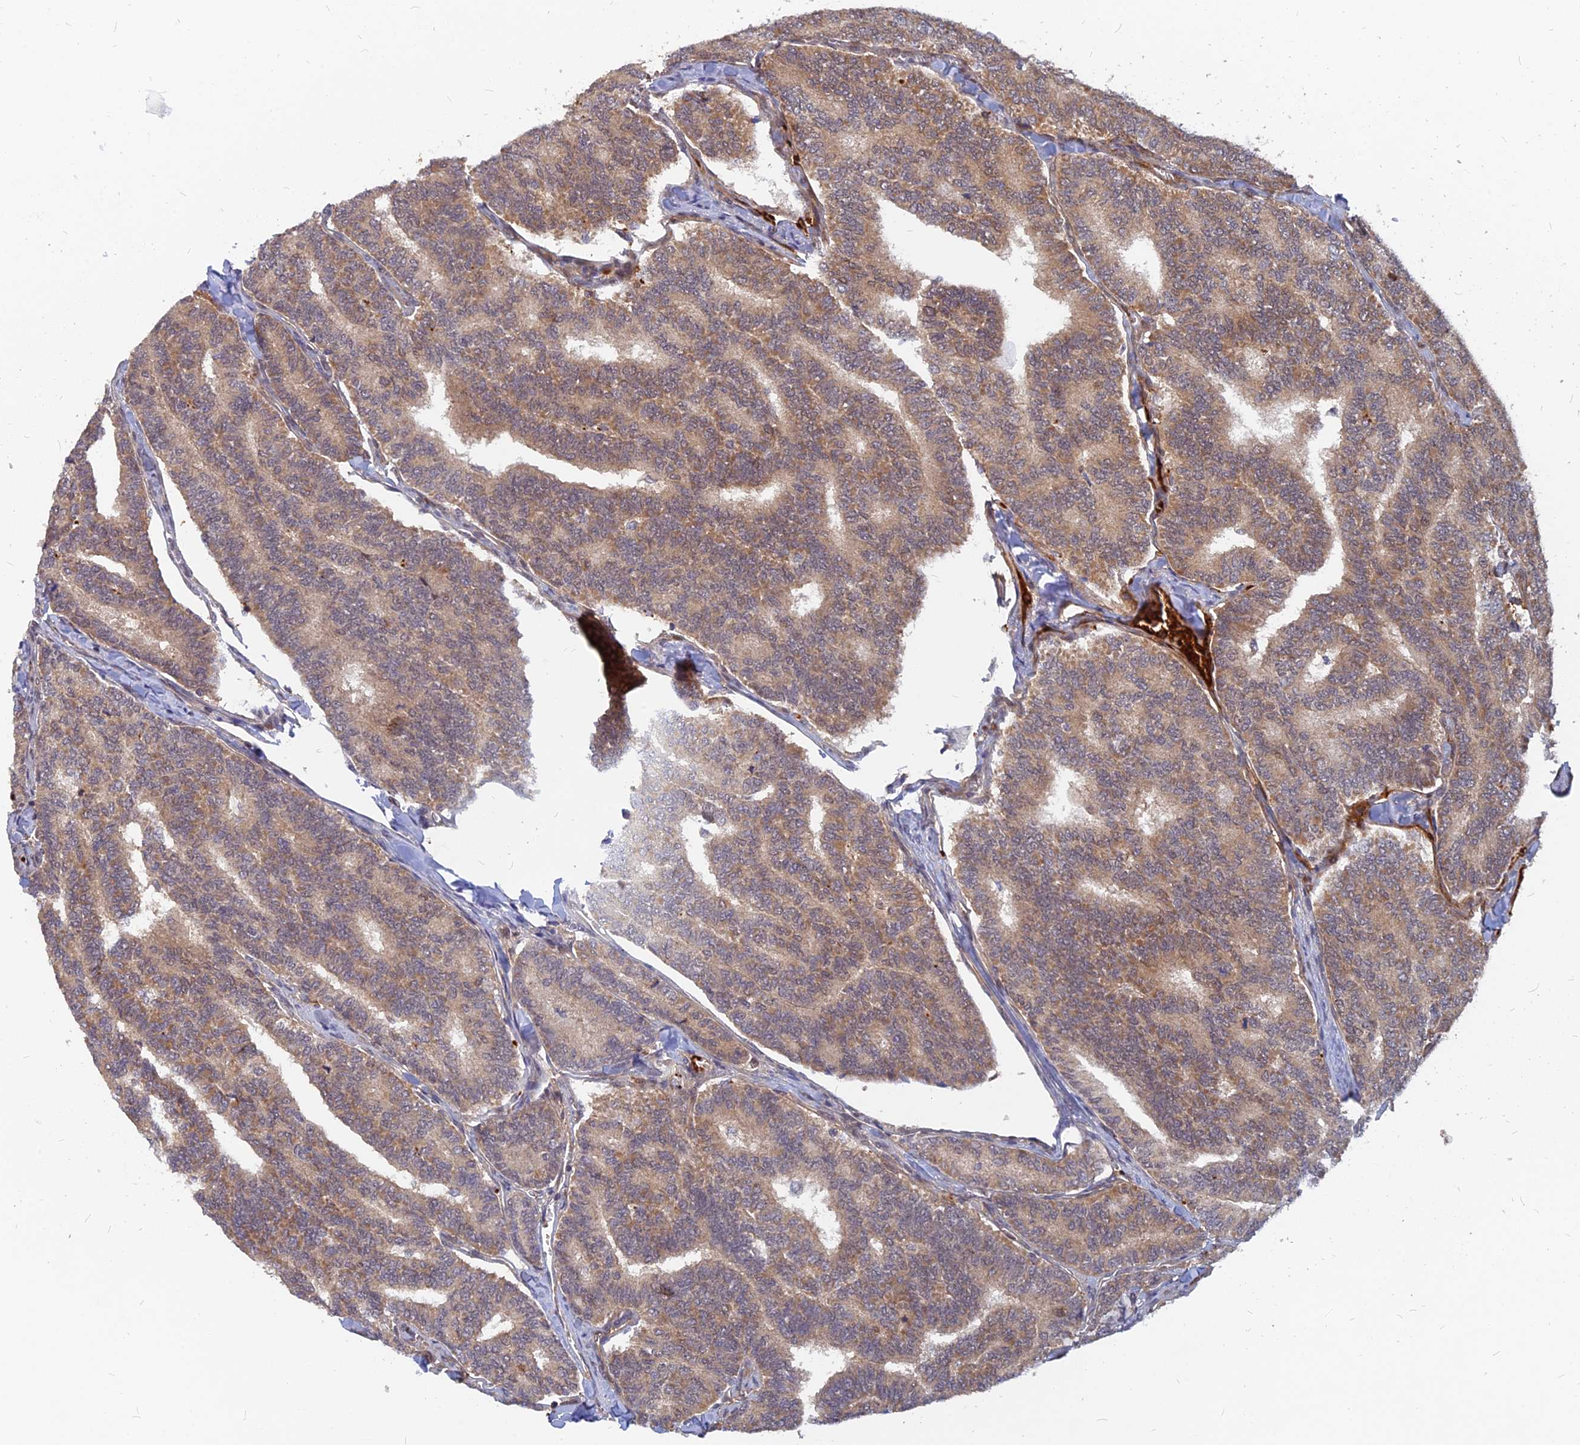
{"staining": {"intensity": "moderate", "quantity": ">75%", "location": "cytoplasmic/membranous"}, "tissue": "thyroid cancer", "cell_type": "Tumor cells", "image_type": "cancer", "snomed": [{"axis": "morphology", "description": "Papillary adenocarcinoma, NOS"}, {"axis": "topography", "description": "Thyroid gland"}], "caption": "IHC photomicrograph of human thyroid cancer stained for a protein (brown), which displays medium levels of moderate cytoplasmic/membranous positivity in about >75% of tumor cells.", "gene": "ARL2BP", "patient": {"sex": "female", "age": 35}}